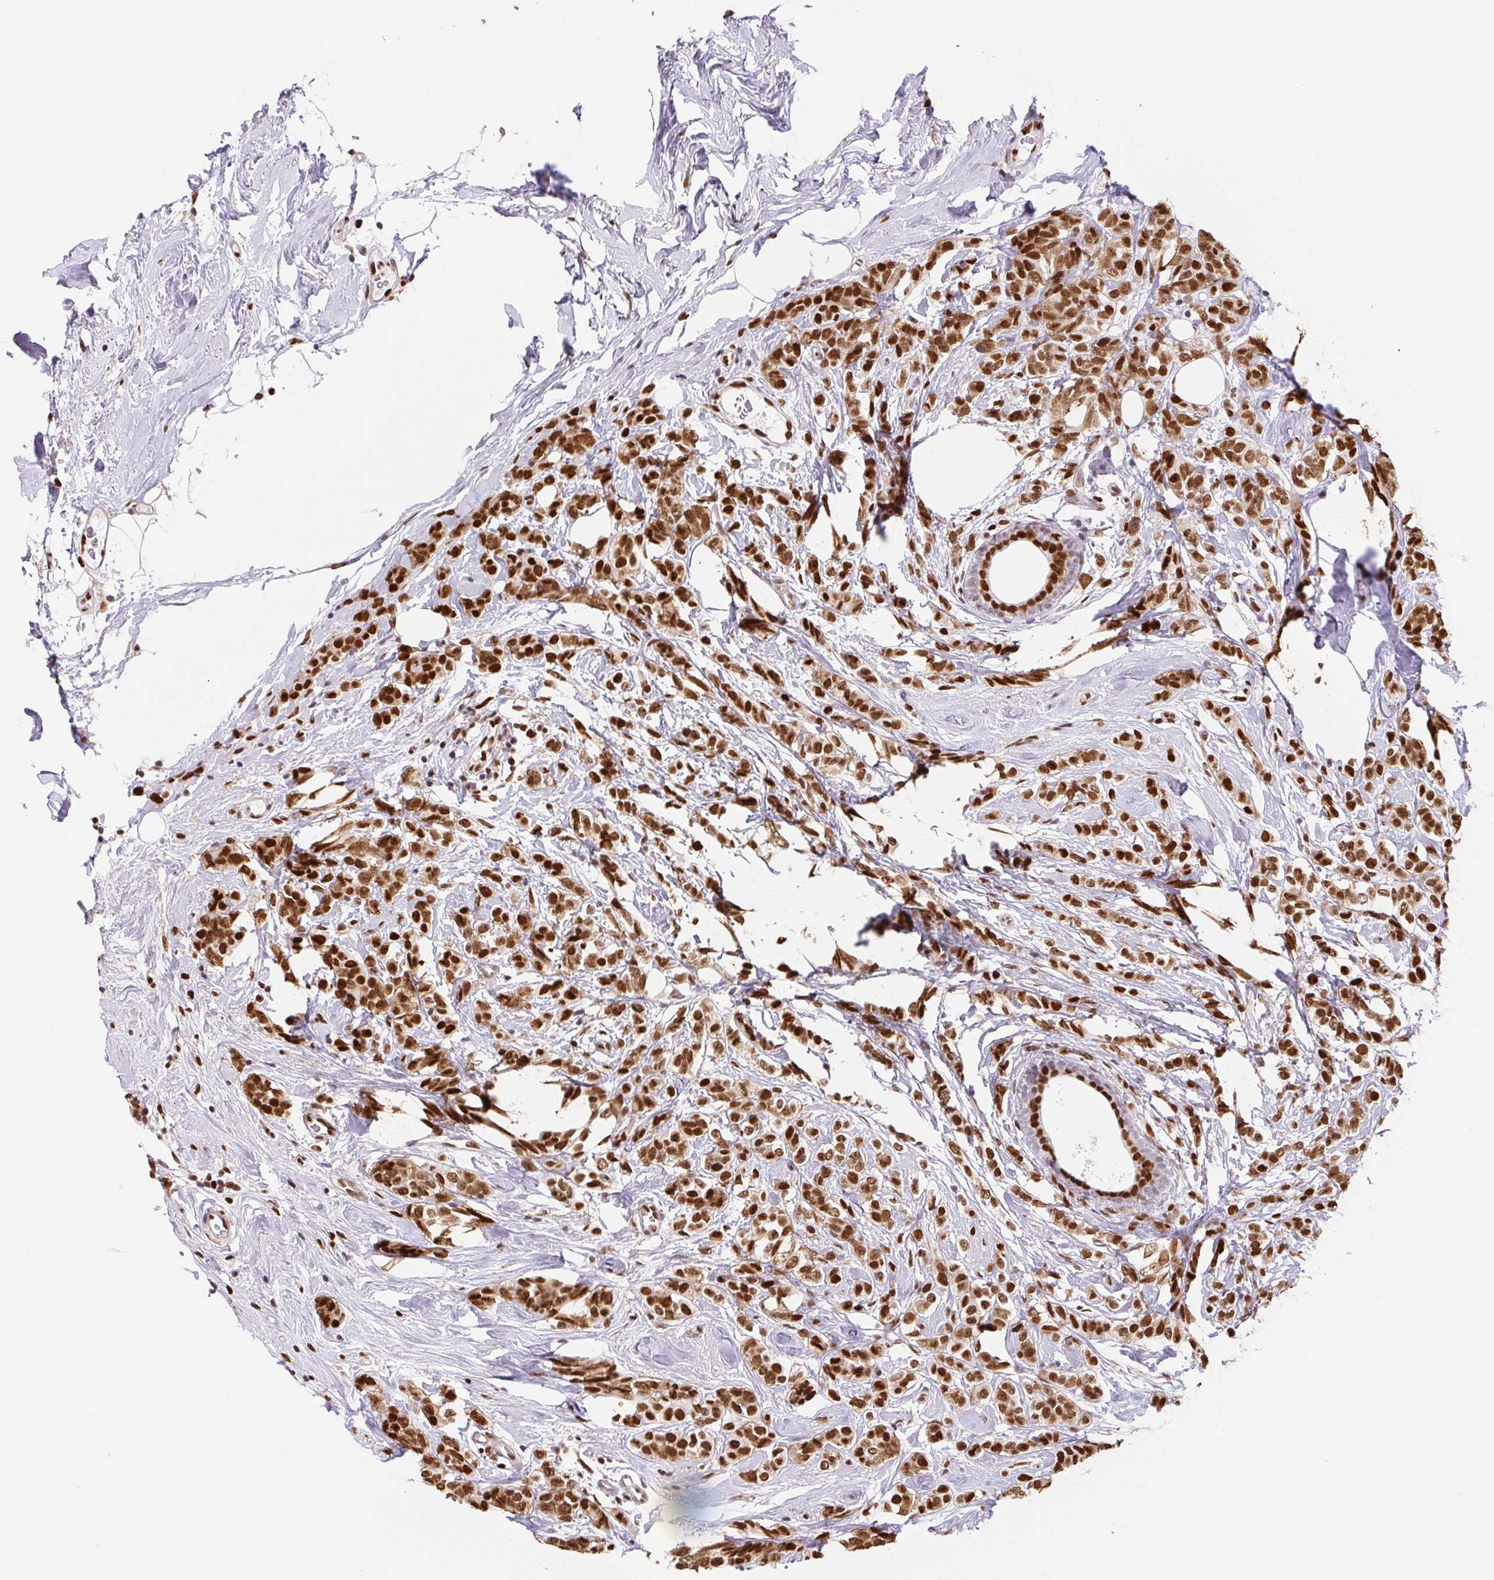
{"staining": {"intensity": "strong", "quantity": ">75%", "location": "nuclear"}, "tissue": "breast cancer", "cell_type": "Tumor cells", "image_type": "cancer", "snomed": [{"axis": "morphology", "description": "Lobular carcinoma"}, {"axis": "topography", "description": "Breast"}], "caption": "Protein staining by immunohistochemistry exhibits strong nuclear staining in about >75% of tumor cells in breast lobular carcinoma. (DAB (3,3'-diaminobenzidine) = brown stain, brightfield microscopy at high magnification).", "gene": "SET", "patient": {"sex": "female", "age": 49}}